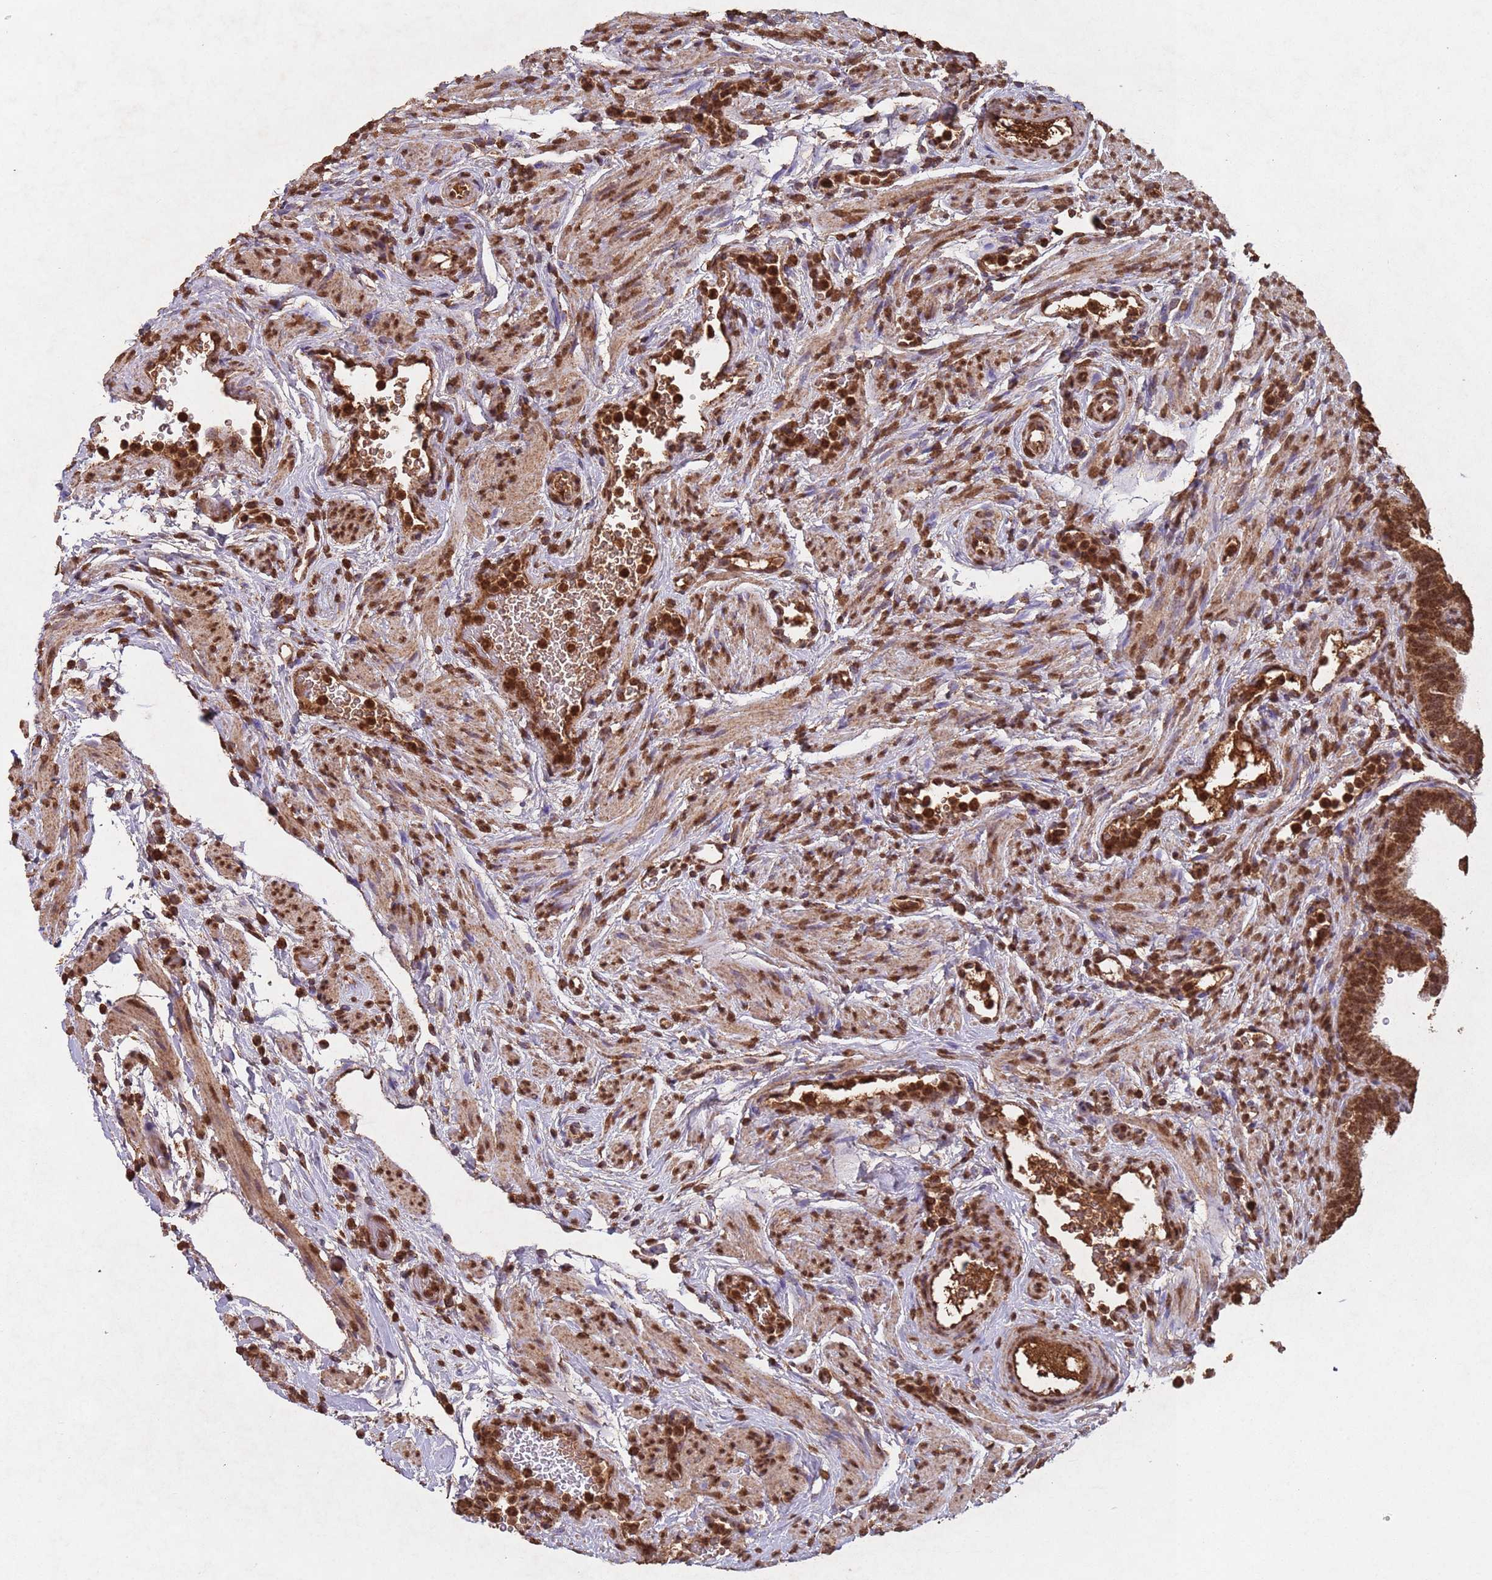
{"staining": {"intensity": "strong", "quantity": ">75%", "location": "cytoplasmic/membranous,nuclear"}, "tissue": "fallopian tube", "cell_type": "Glandular cells", "image_type": "normal", "snomed": [{"axis": "morphology", "description": "Normal tissue, NOS"}, {"axis": "topography", "description": "Fallopian tube"}], "caption": "Immunohistochemical staining of benign fallopian tube displays >75% levels of strong cytoplasmic/membranous,nuclear protein expression in about >75% of glandular cells. The protein of interest is shown in brown color, while the nuclei are stained blue.", "gene": "HDAC10", "patient": {"sex": "female", "age": 41}}